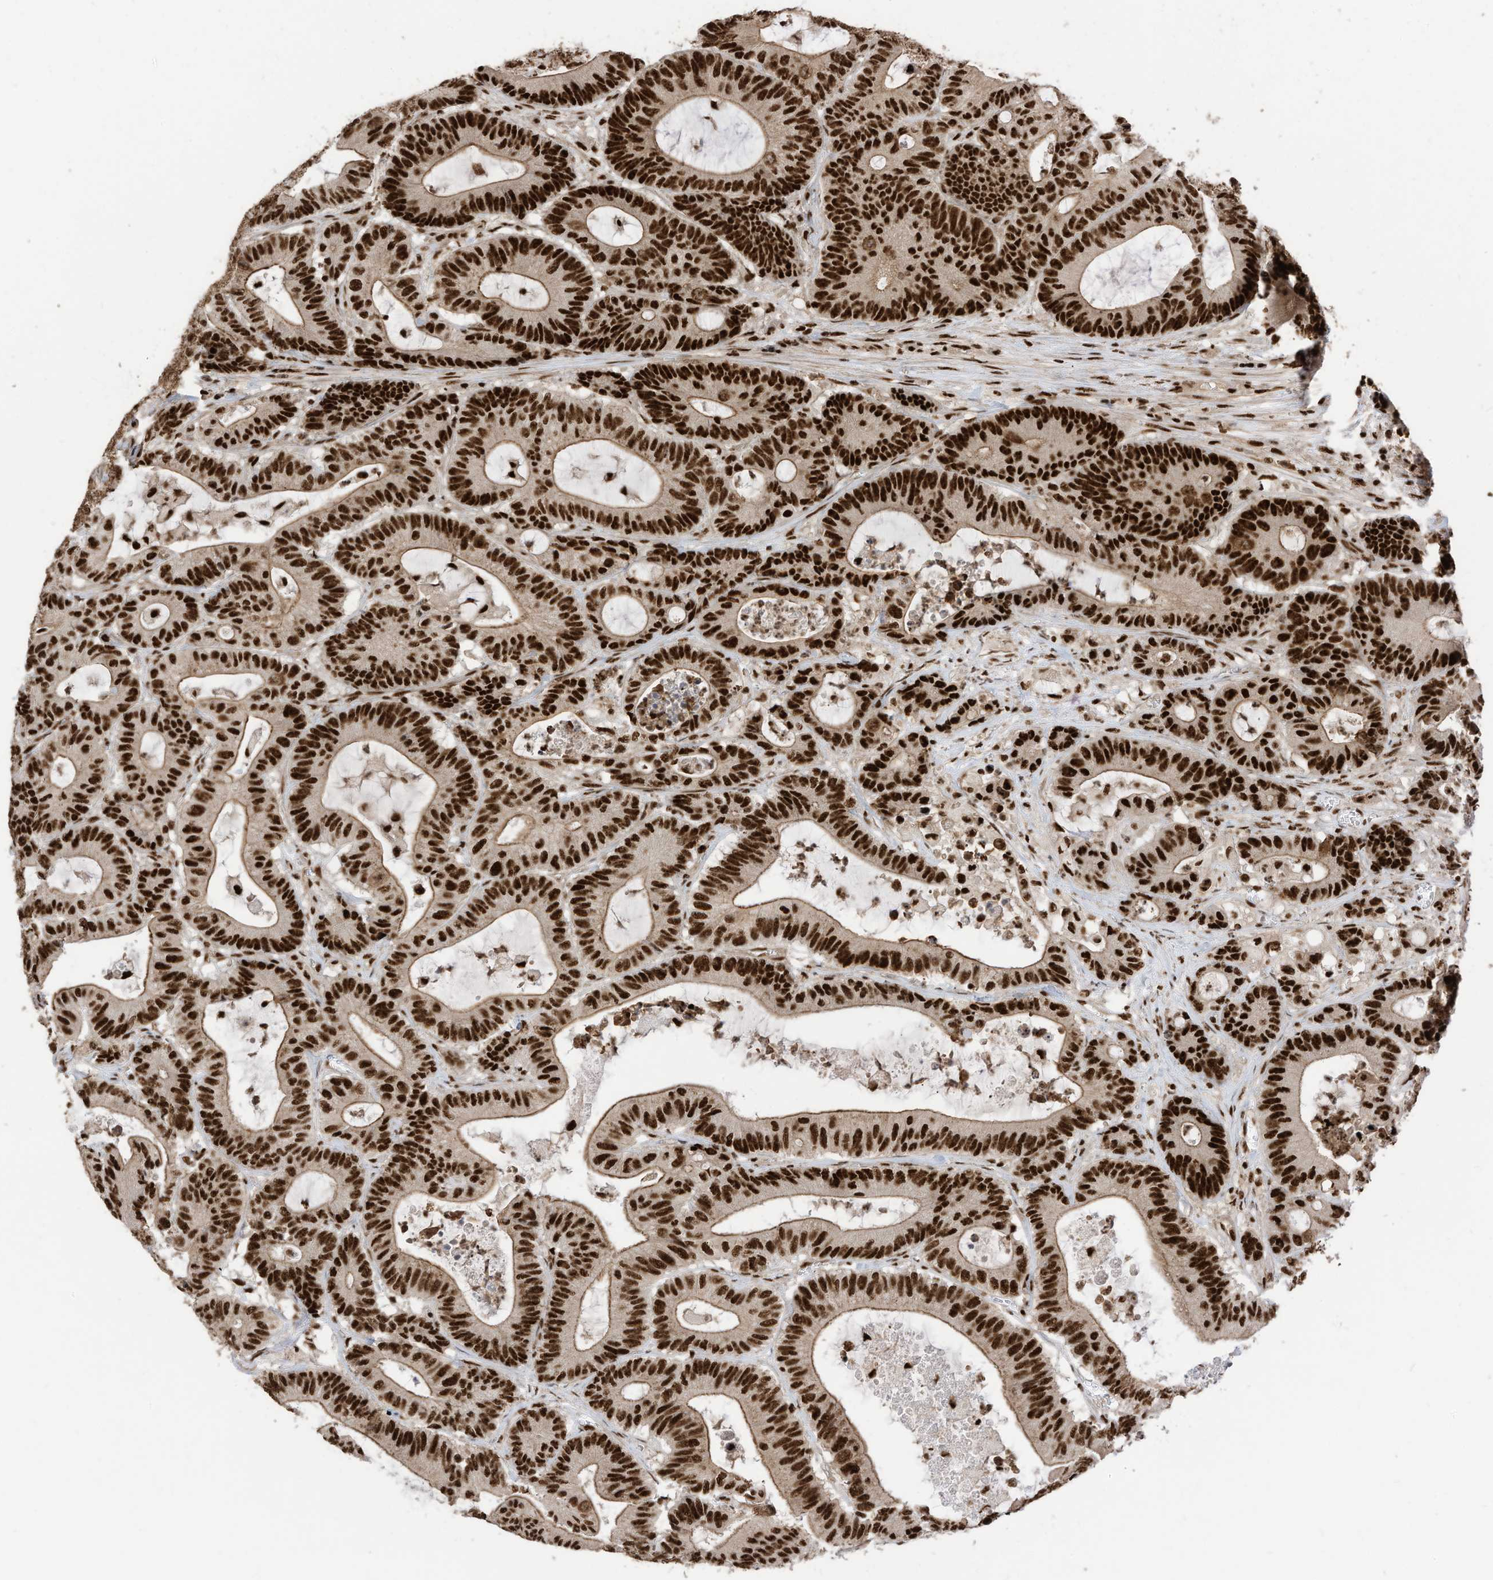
{"staining": {"intensity": "strong", "quantity": ">75%", "location": "nuclear"}, "tissue": "colorectal cancer", "cell_type": "Tumor cells", "image_type": "cancer", "snomed": [{"axis": "morphology", "description": "Adenocarcinoma, NOS"}, {"axis": "topography", "description": "Colon"}], "caption": "Protein expression analysis of human adenocarcinoma (colorectal) reveals strong nuclear positivity in approximately >75% of tumor cells.", "gene": "SF3A3", "patient": {"sex": "female", "age": 84}}